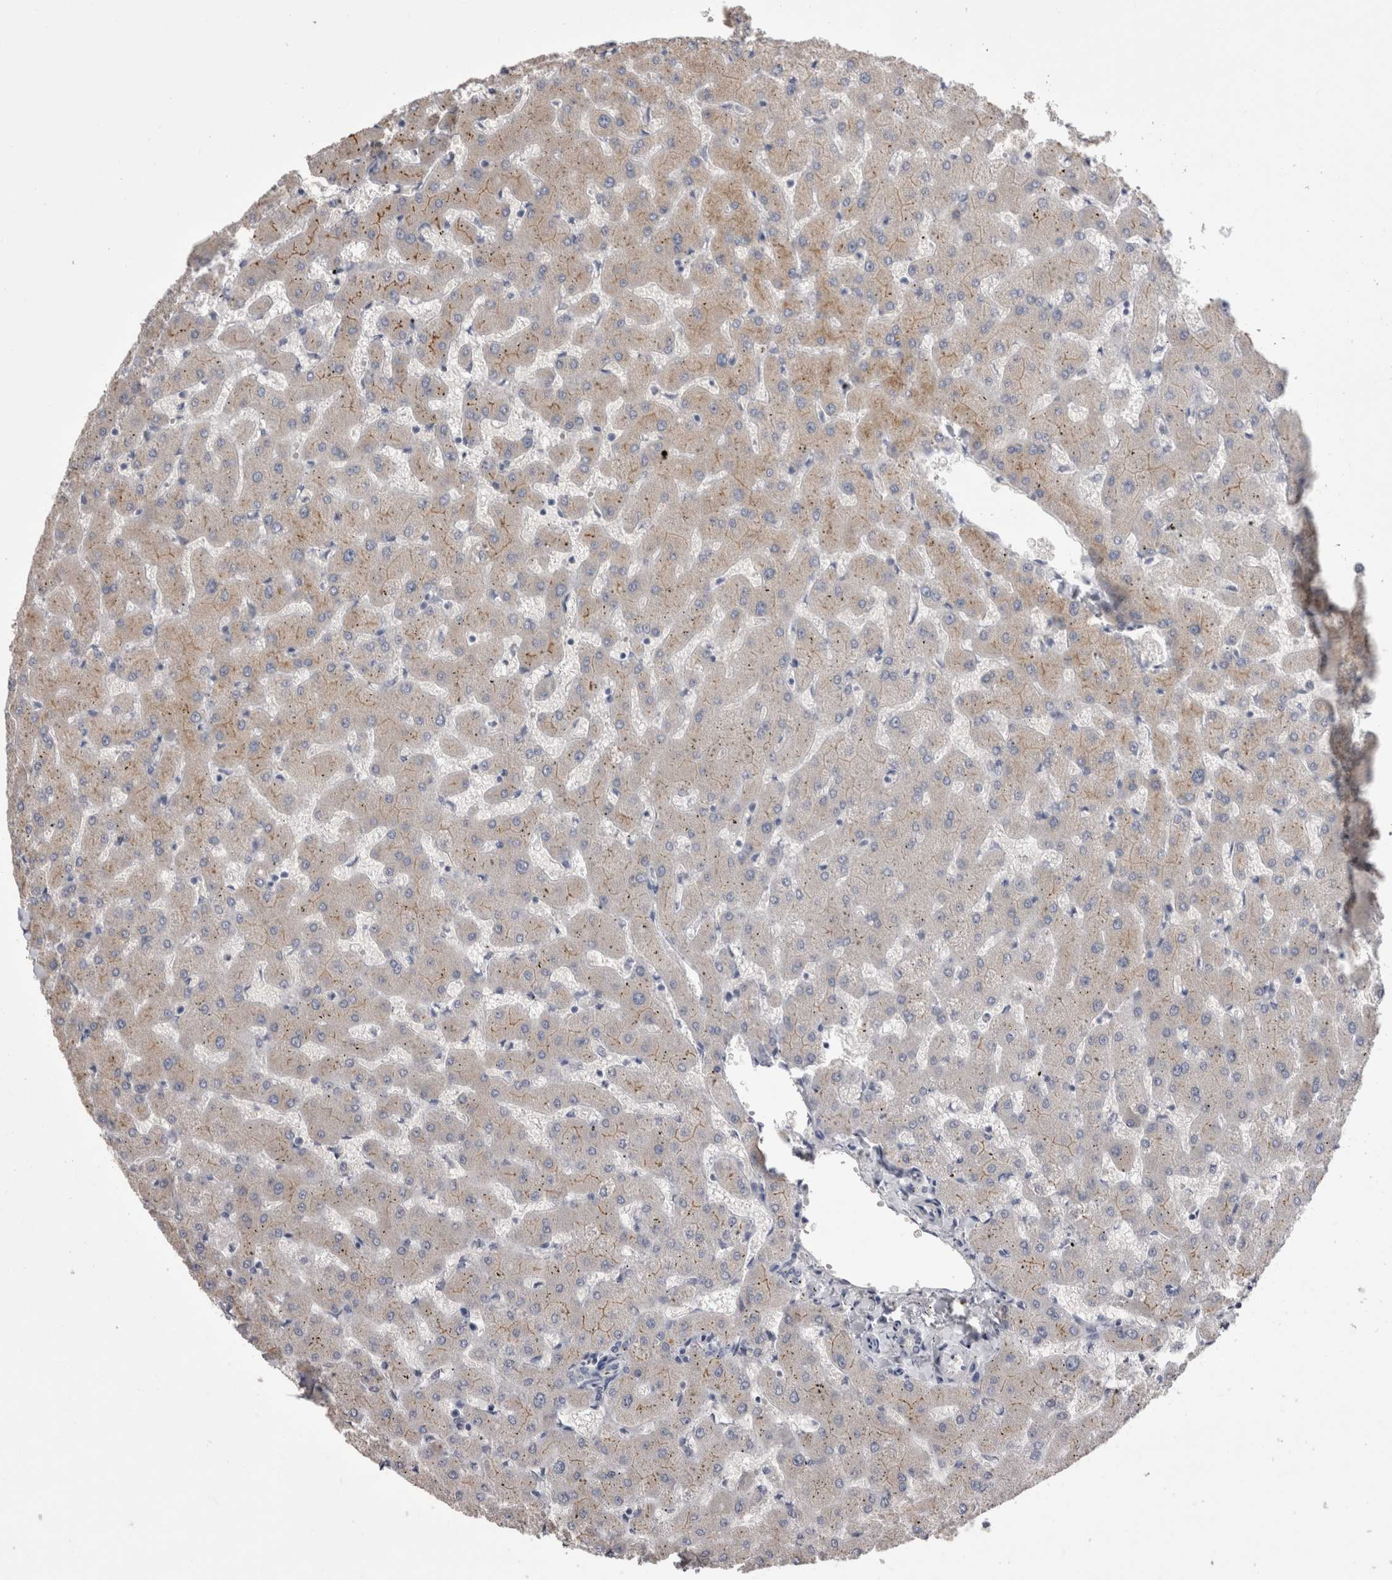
{"staining": {"intensity": "negative", "quantity": "none", "location": "none"}, "tissue": "liver", "cell_type": "Cholangiocytes", "image_type": "normal", "snomed": [{"axis": "morphology", "description": "Normal tissue, NOS"}, {"axis": "topography", "description": "Liver"}], "caption": "Protein analysis of normal liver reveals no significant positivity in cholangiocytes. The staining is performed using DAB brown chromogen with nuclei counter-stained in using hematoxylin.", "gene": "CDHR5", "patient": {"sex": "female", "age": 63}}